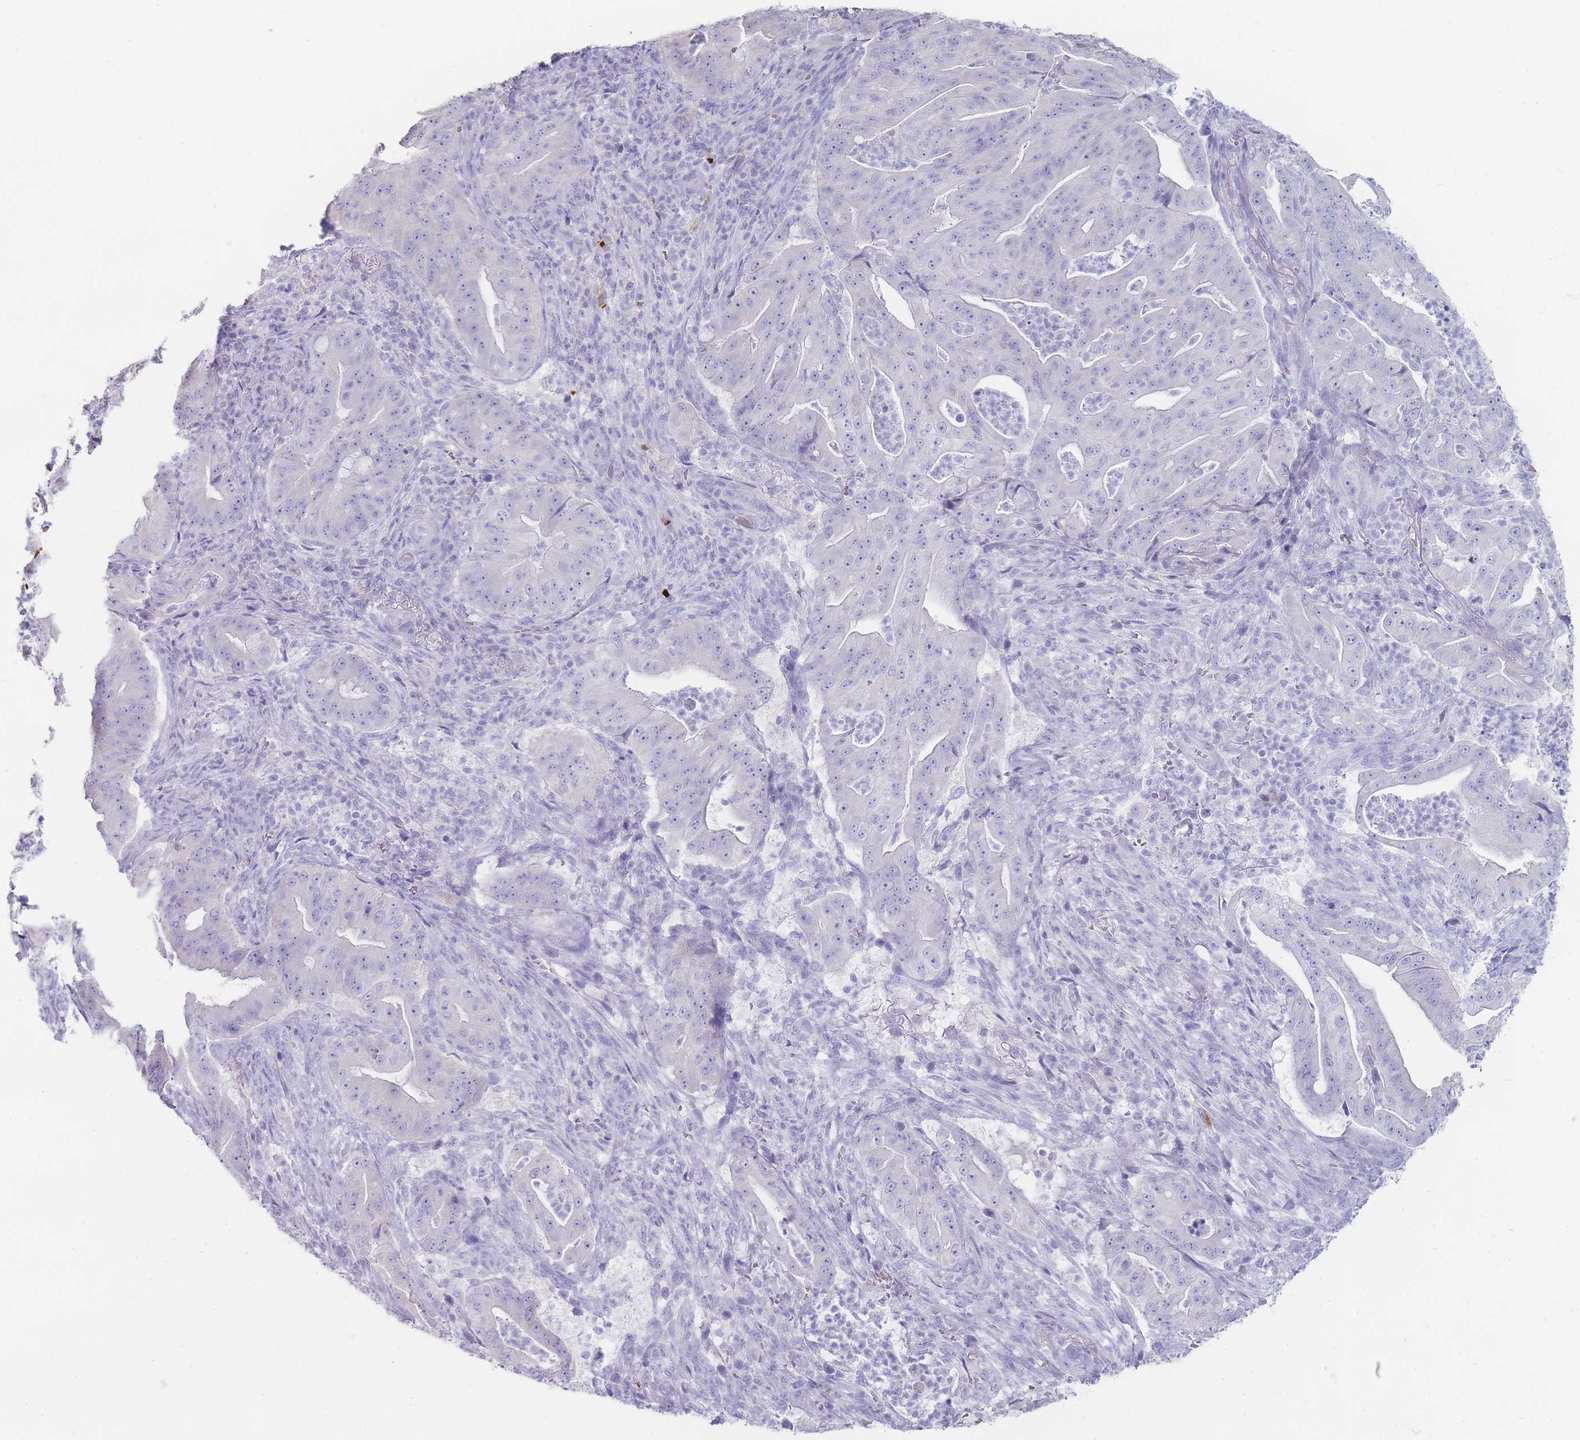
{"staining": {"intensity": "negative", "quantity": "none", "location": "none"}, "tissue": "pancreatic cancer", "cell_type": "Tumor cells", "image_type": "cancer", "snomed": [{"axis": "morphology", "description": "Adenocarcinoma, NOS"}, {"axis": "topography", "description": "Pancreas"}], "caption": "Protein analysis of pancreatic cancer (adenocarcinoma) displays no significant expression in tumor cells. Nuclei are stained in blue.", "gene": "HBG2", "patient": {"sex": "male", "age": 71}}